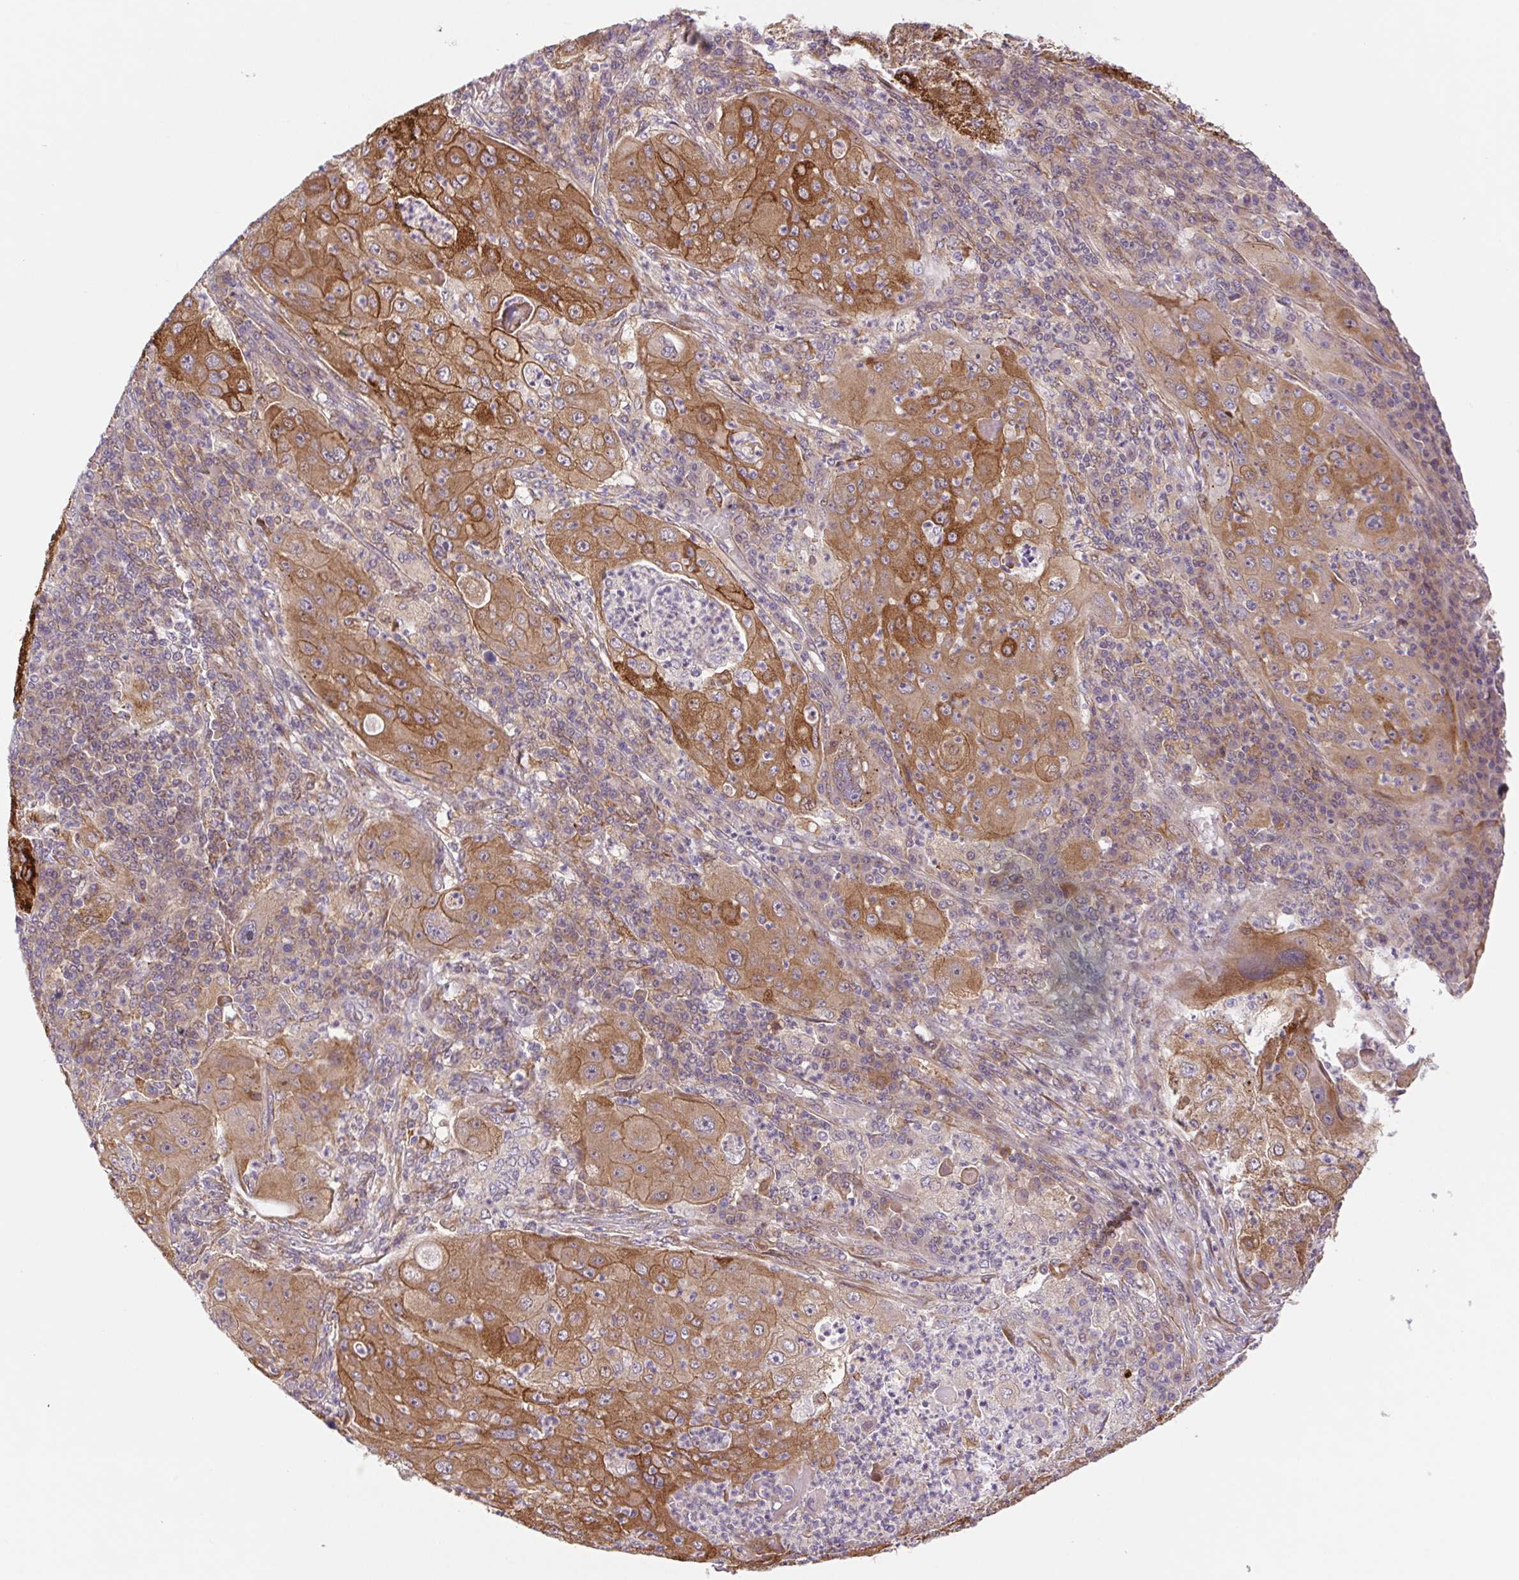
{"staining": {"intensity": "moderate", "quantity": ">75%", "location": "cytoplasmic/membranous"}, "tissue": "lung cancer", "cell_type": "Tumor cells", "image_type": "cancer", "snomed": [{"axis": "morphology", "description": "Squamous cell carcinoma, NOS"}, {"axis": "topography", "description": "Lung"}], "caption": "The histopathology image displays staining of squamous cell carcinoma (lung), revealing moderate cytoplasmic/membranous protein staining (brown color) within tumor cells. (DAB IHC with brightfield microscopy, high magnification).", "gene": "LYPD5", "patient": {"sex": "female", "age": 59}}